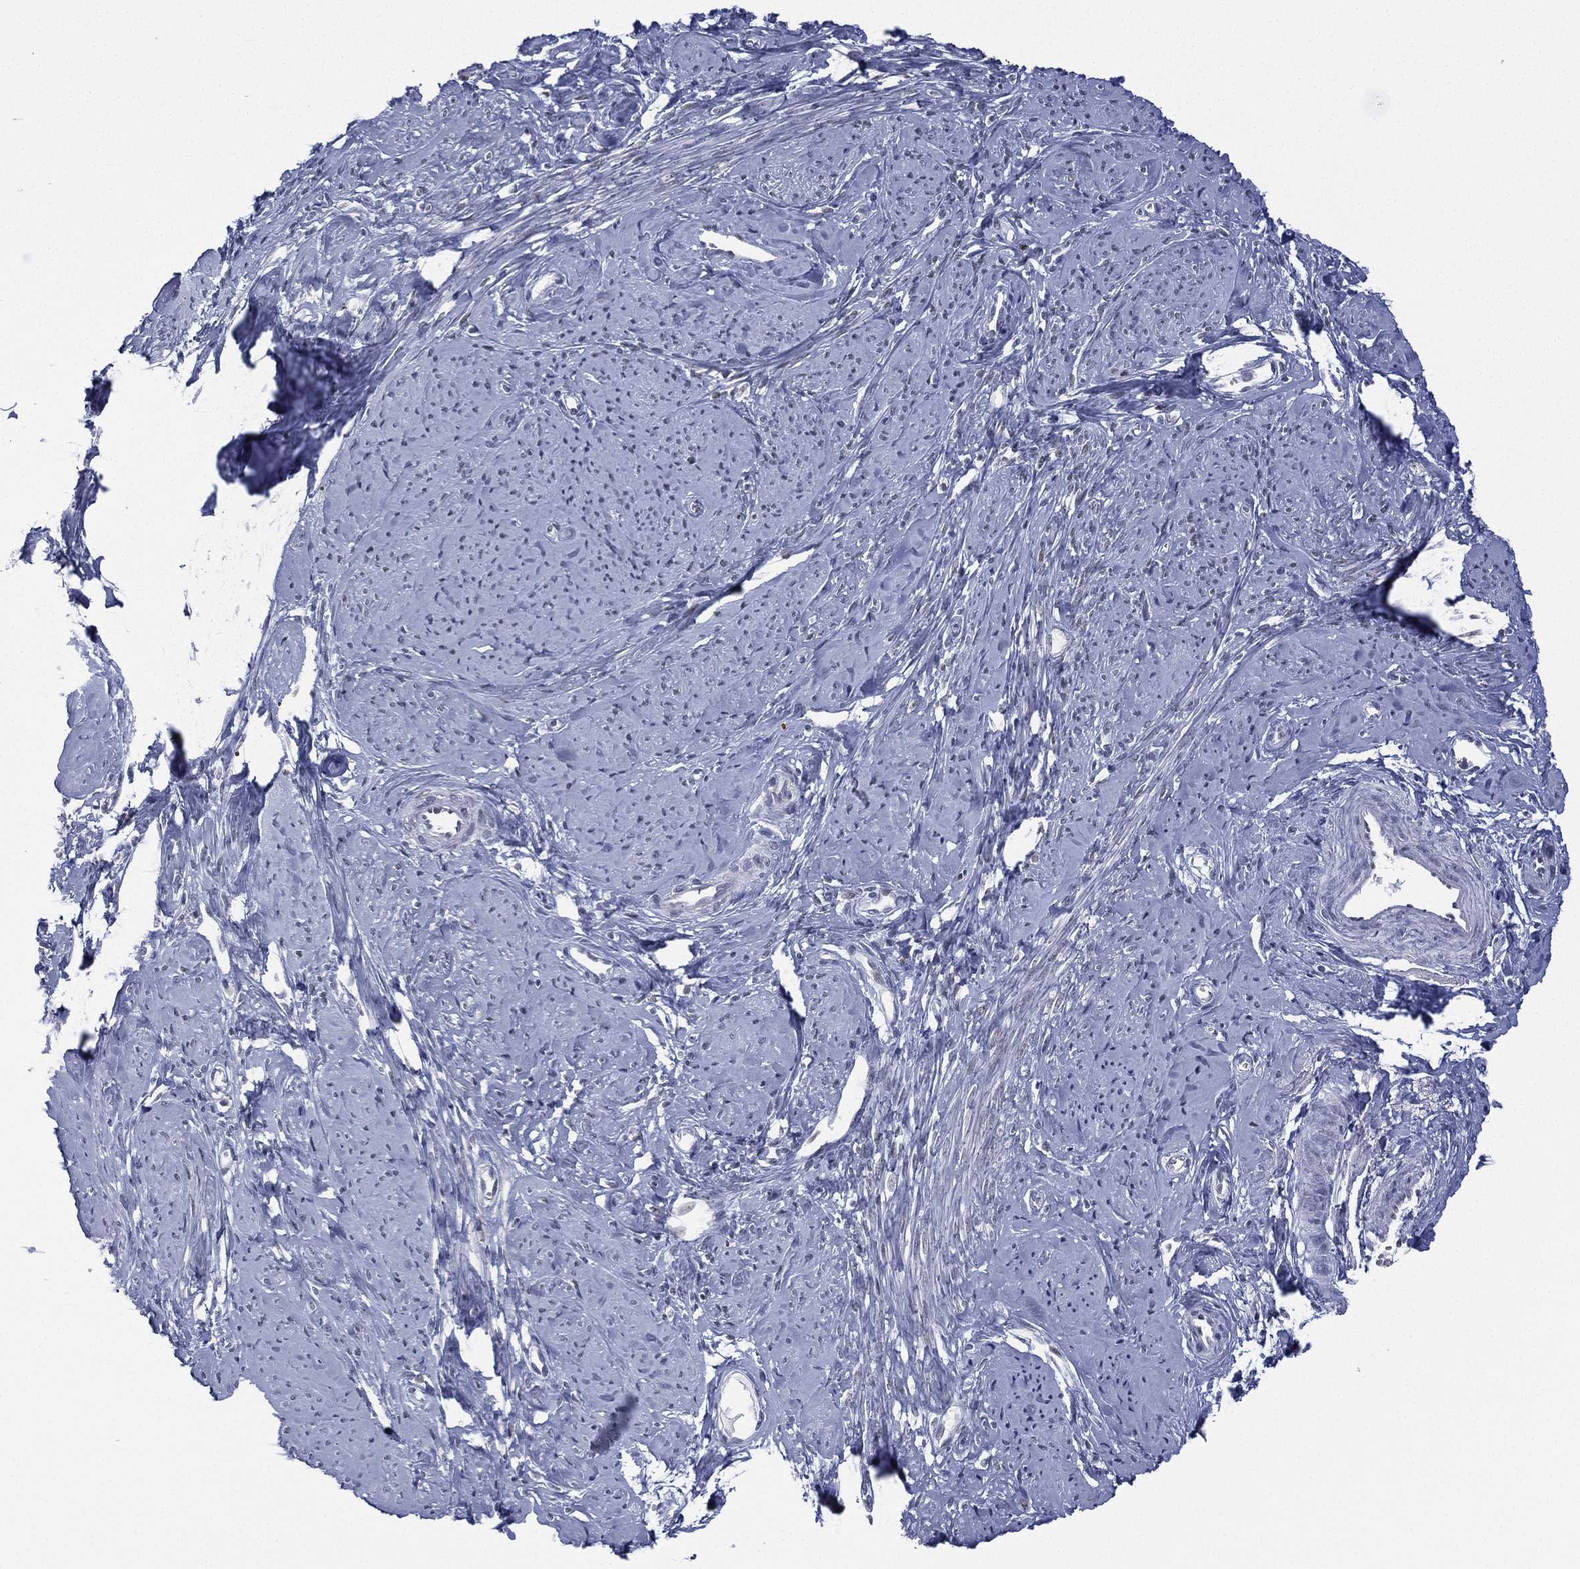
{"staining": {"intensity": "negative", "quantity": "none", "location": "none"}, "tissue": "smooth muscle", "cell_type": "Smooth muscle cells", "image_type": "normal", "snomed": [{"axis": "morphology", "description": "Normal tissue, NOS"}, {"axis": "topography", "description": "Smooth muscle"}], "caption": "IHC of unremarkable smooth muscle reveals no positivity in smooth muscle cells.", "gene": "ZNF711", "patient": {"sex": "female", "age": 48}}